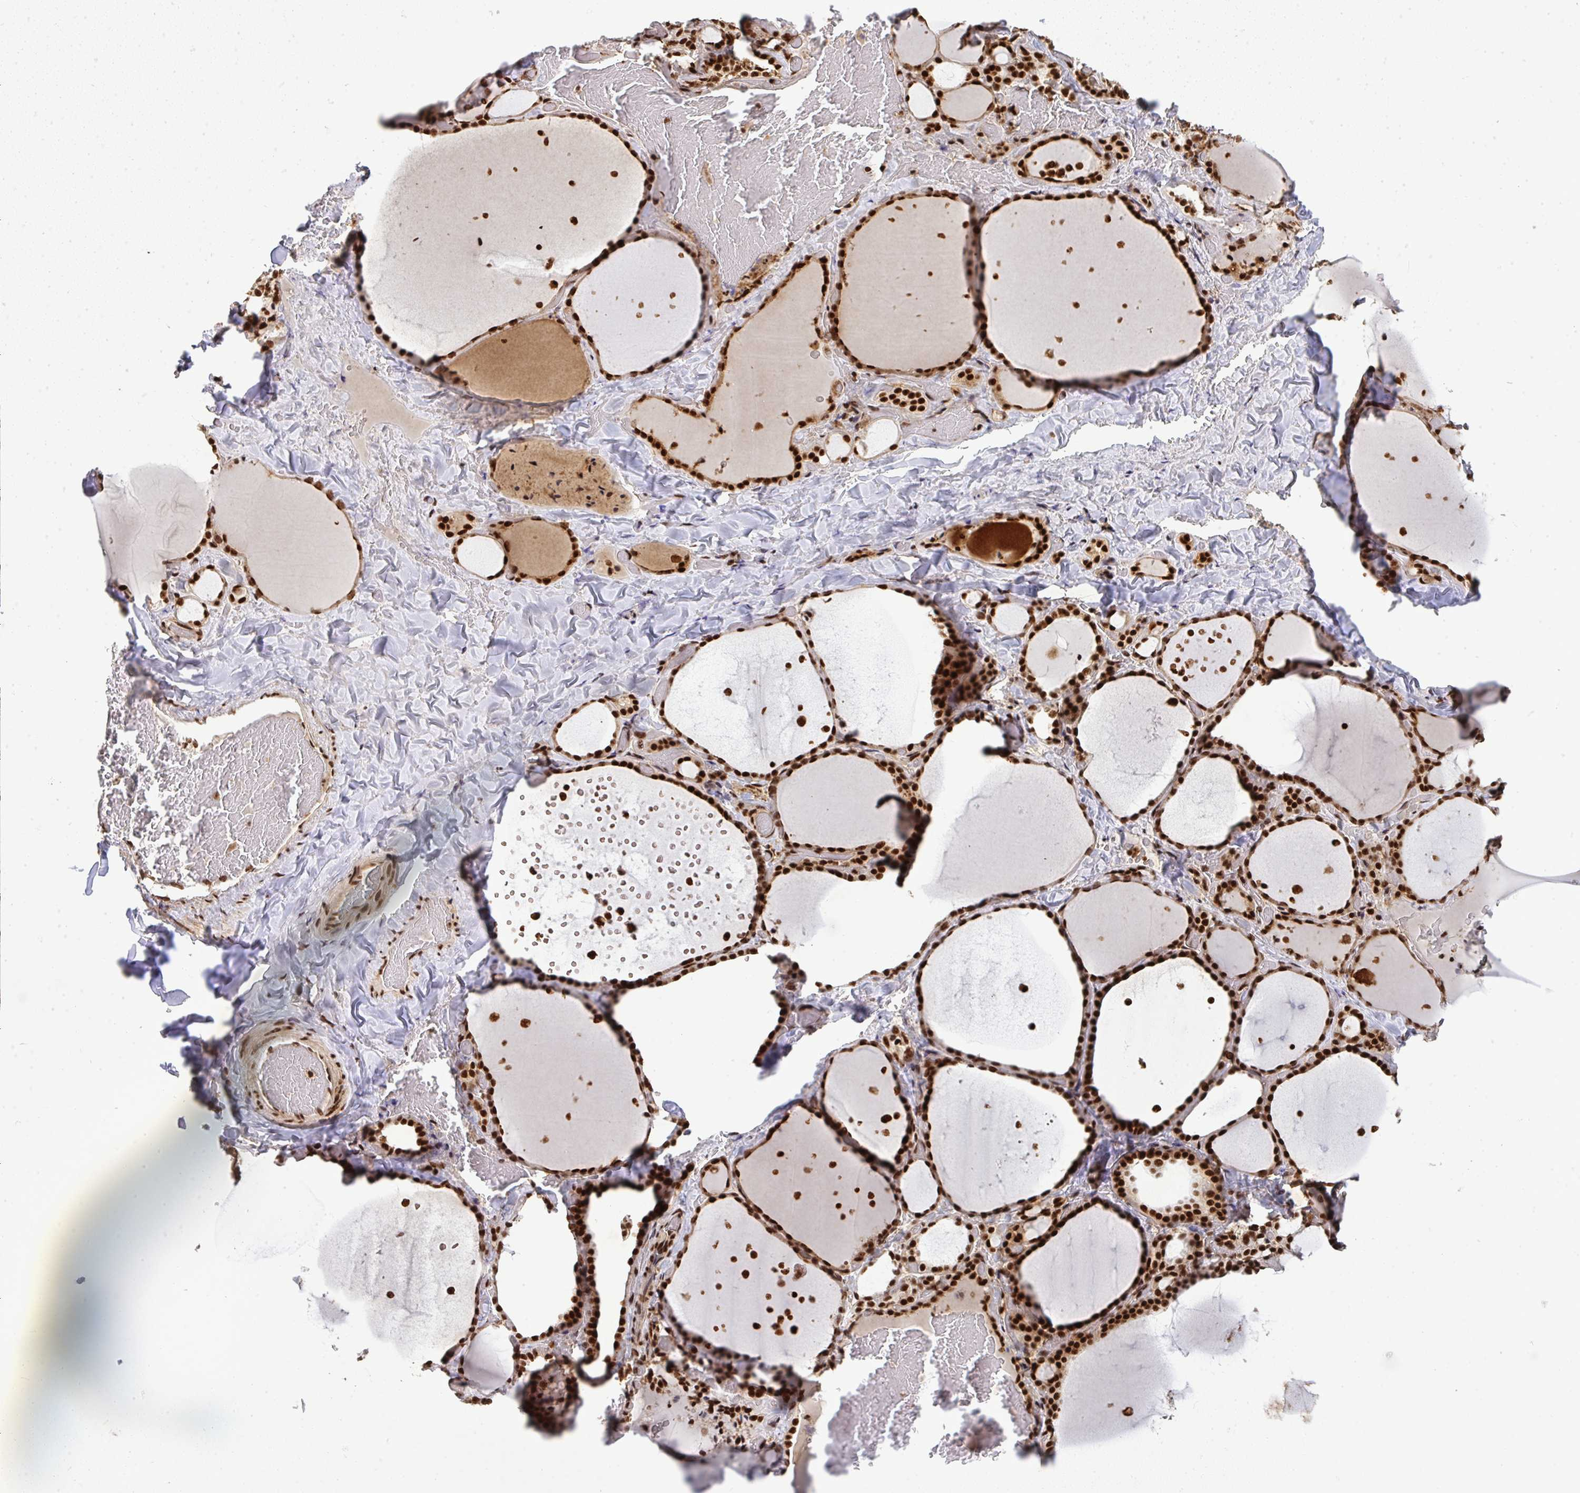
{"staining": {"intensity": "strong", "quantity": ">75%", "location": "nuclear"}, "tissue": "thyroid gland", "cell_type": "Glandular cells", "image_type": "normal", "snomed": [{"axis": "morphology", "description": "Normal tissue, NOS"}, {"axis": "topography", "description": "Thyroid gland"}], "caption": "High-power microscopy captured an IHC micrograph of unremarkable thyroid gland, revealing strong nuclear expression in approximately >75% of glandular cells.", "gene": "U2AF1L4", "patient": {"sex": "female", "age": 36}}